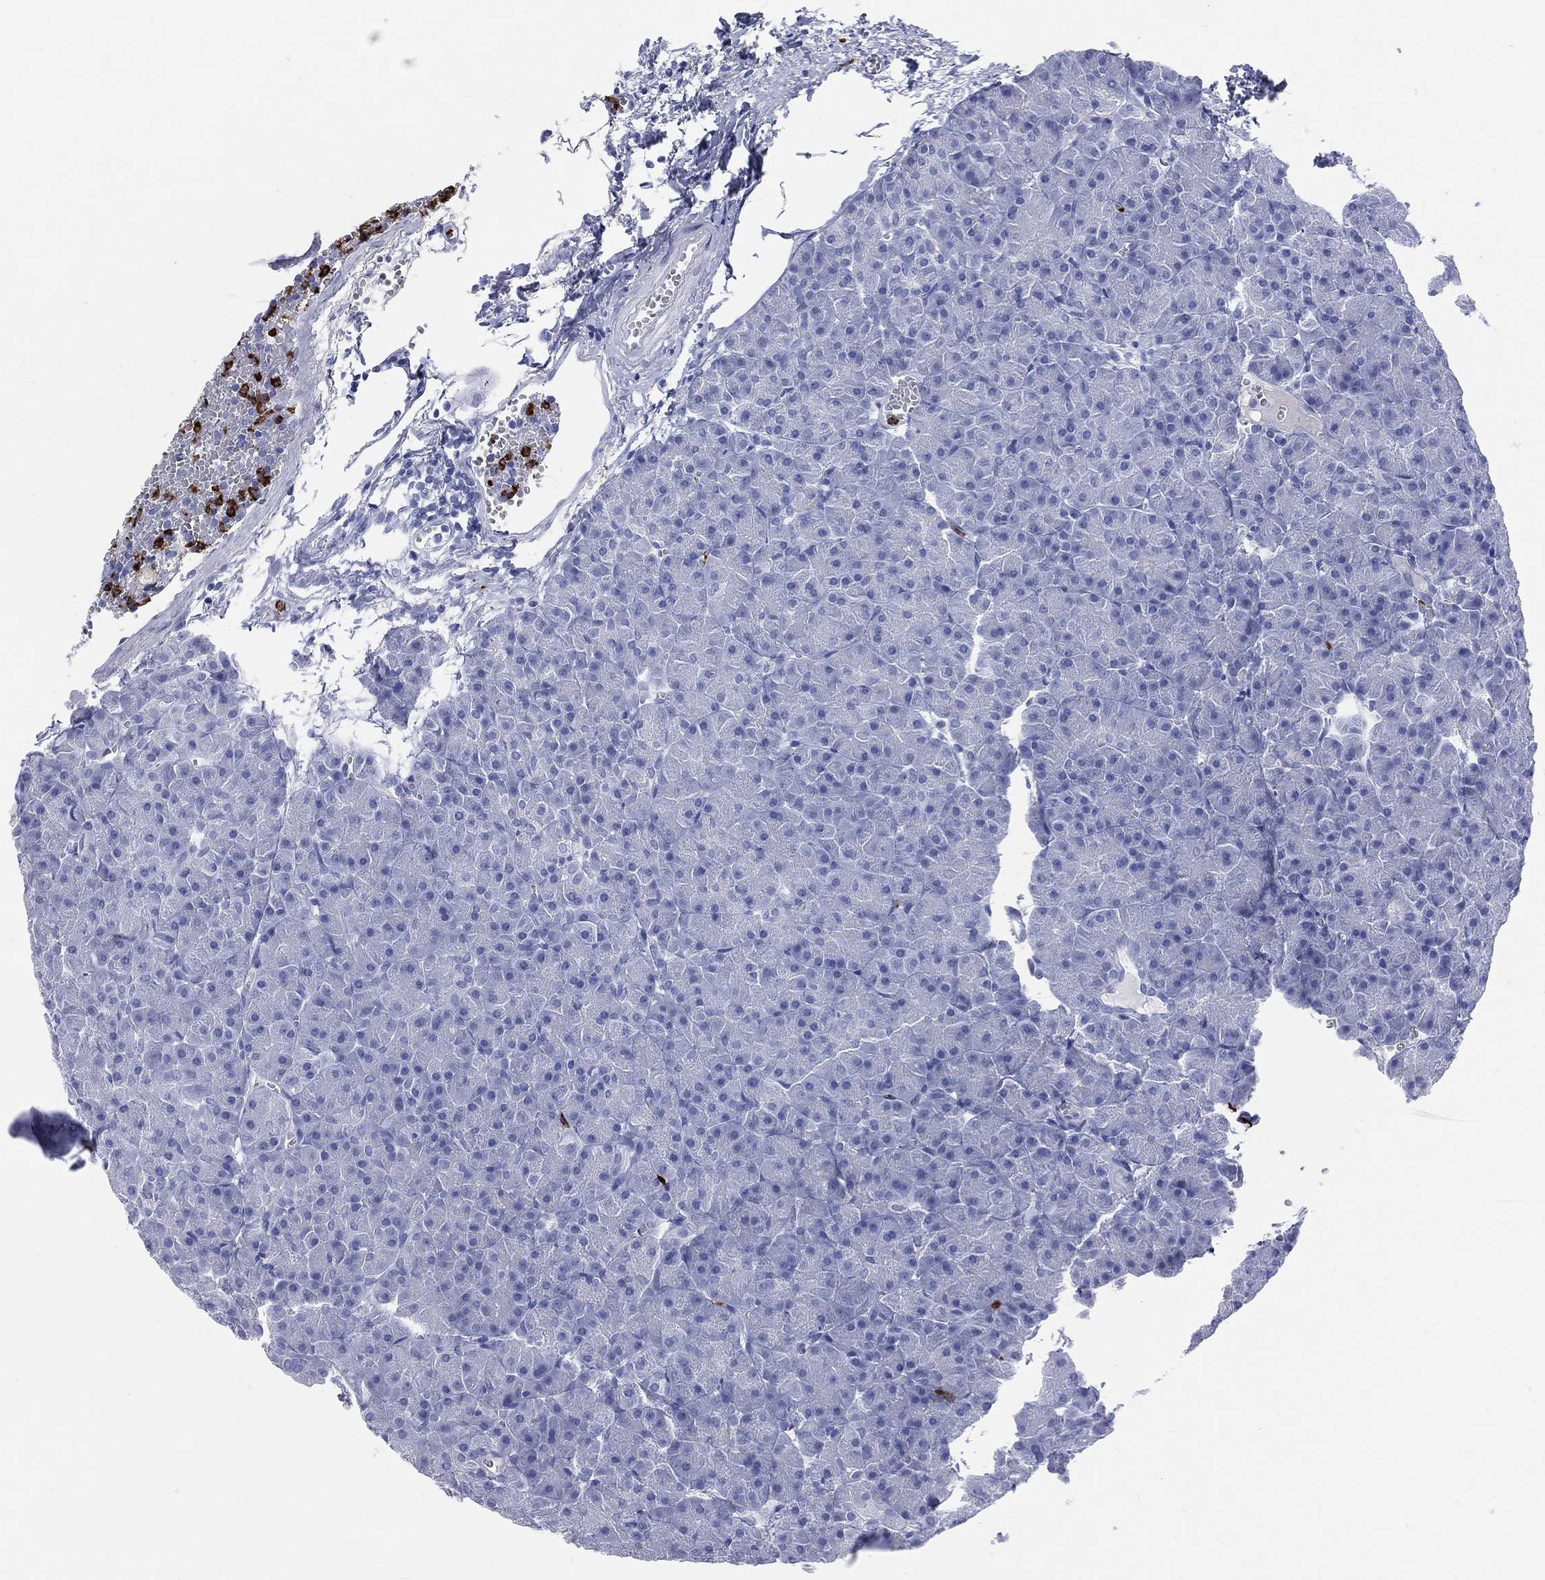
{"staining": {"intensity": "negative", "quantity": "none", "location": "none"}, "tissue": "pancreas", "cell_type": "Exocrine glandular cells", "image_type": "normal", "snomed": [{"axis": "morphology", "description": "Normal tissue, NOS"}, {"axis": "topography", "description": "Pancreas"}], "caption": "IHC image of benign pancreas stained for a protein (brown), which displays no expression in exocrine glandular cells.", "gene": "PGLYRP1", "patient": {"sex": "male", "age": 61}}